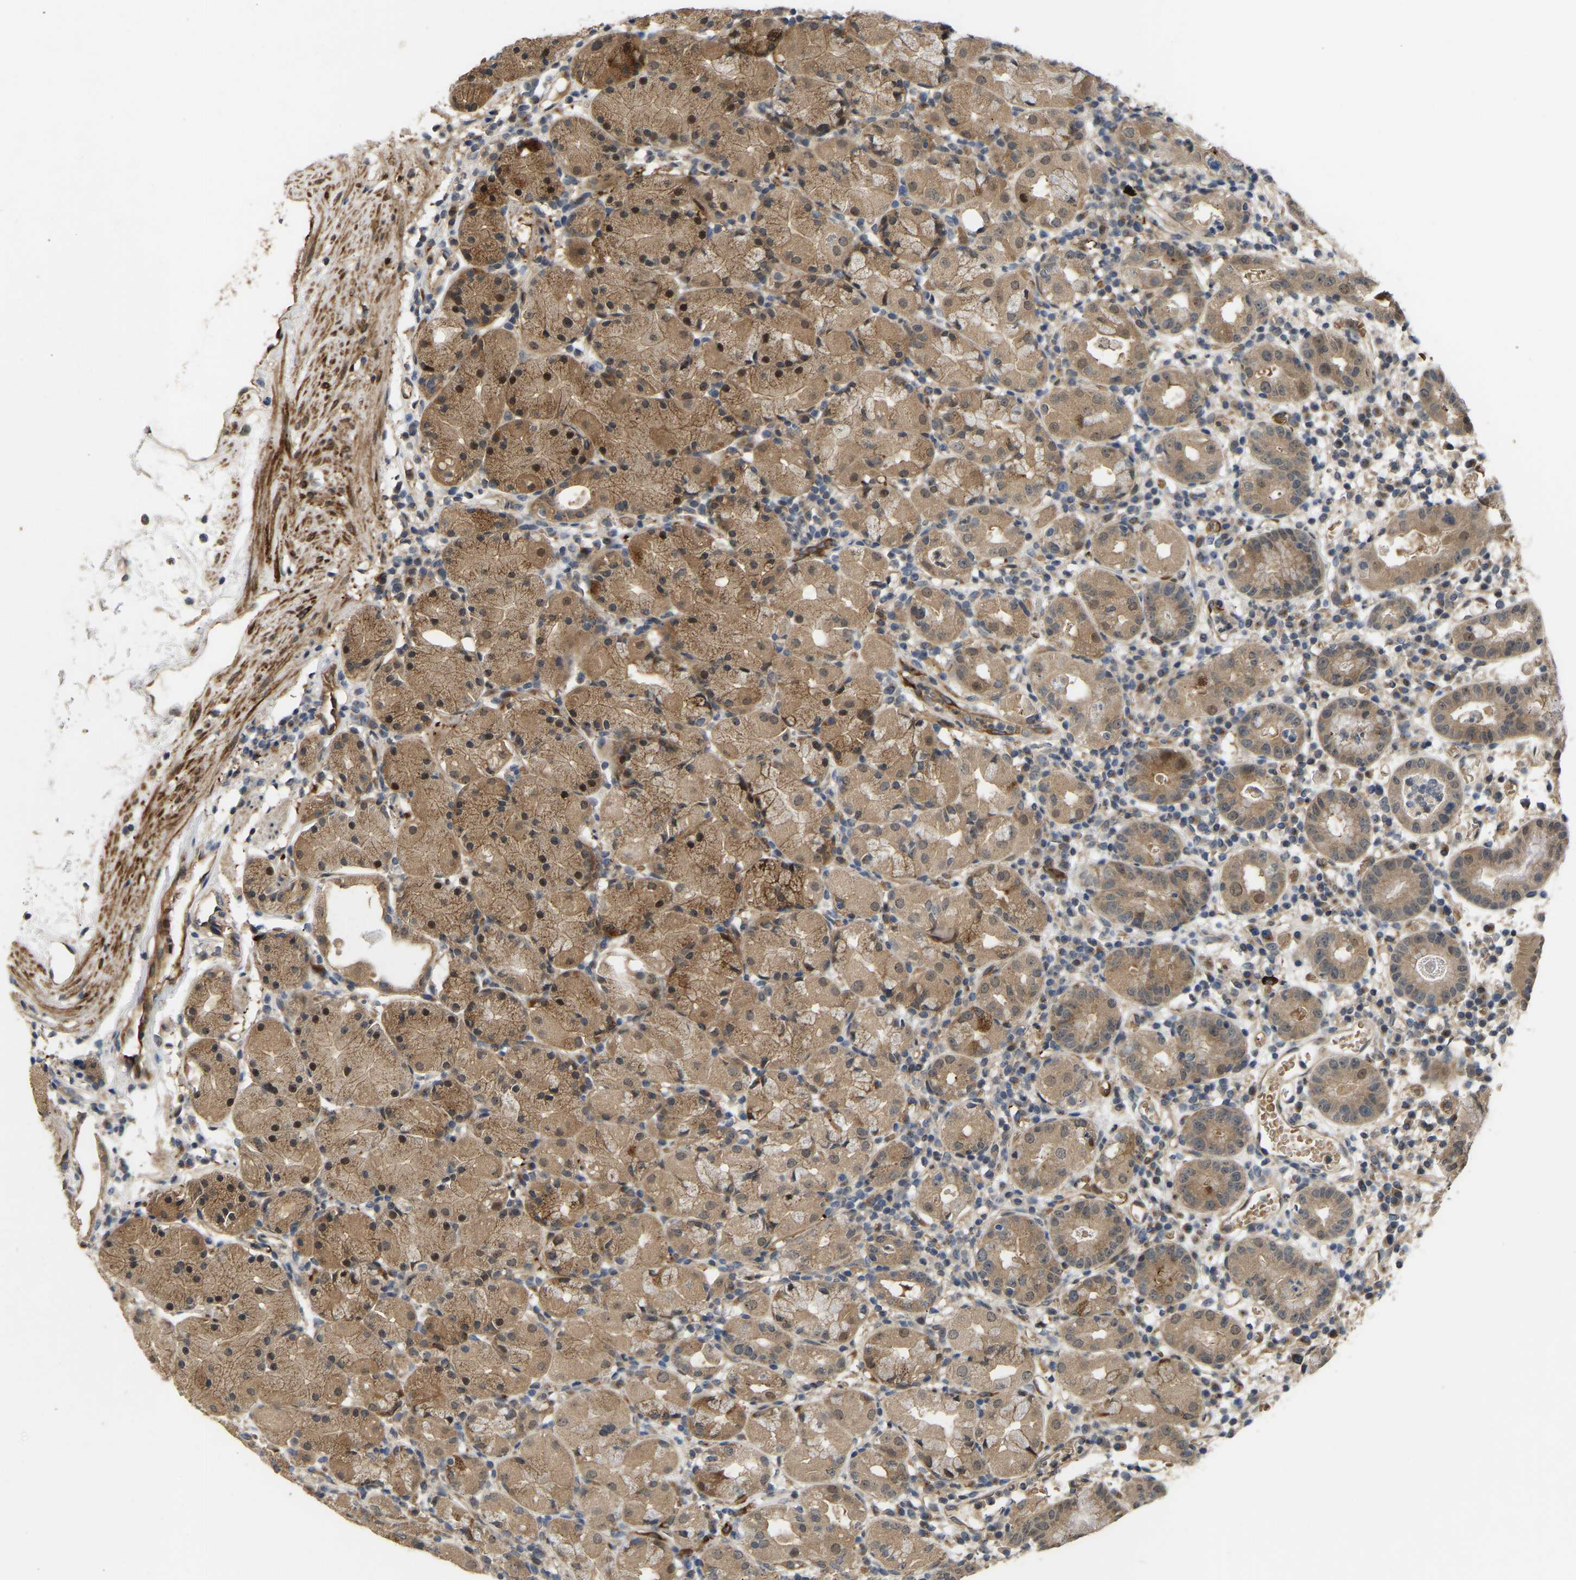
{"staining": {"intensity": "moderate", "quantity": ">75%", "location": "cytoplasmic/membranous"}, "tissue": "stomach", "cell_type": "Glandular cells", "image_type": "normal", "snomed": [{"axis": "morphology", "description": "Normal tissue, NOS"}, {"axis": "topography", "description": "Stomach"}, {"axis": "topography", "description": "Stomach, lower"}], "caption": "Benign stomach shows moderate cytoplasmic/membranous staining in approximately >75% of glandular cells, visualized by immunohistochemistry.", "gene": "LIMK2", "patient": {"sex": "female", "age": 75}}